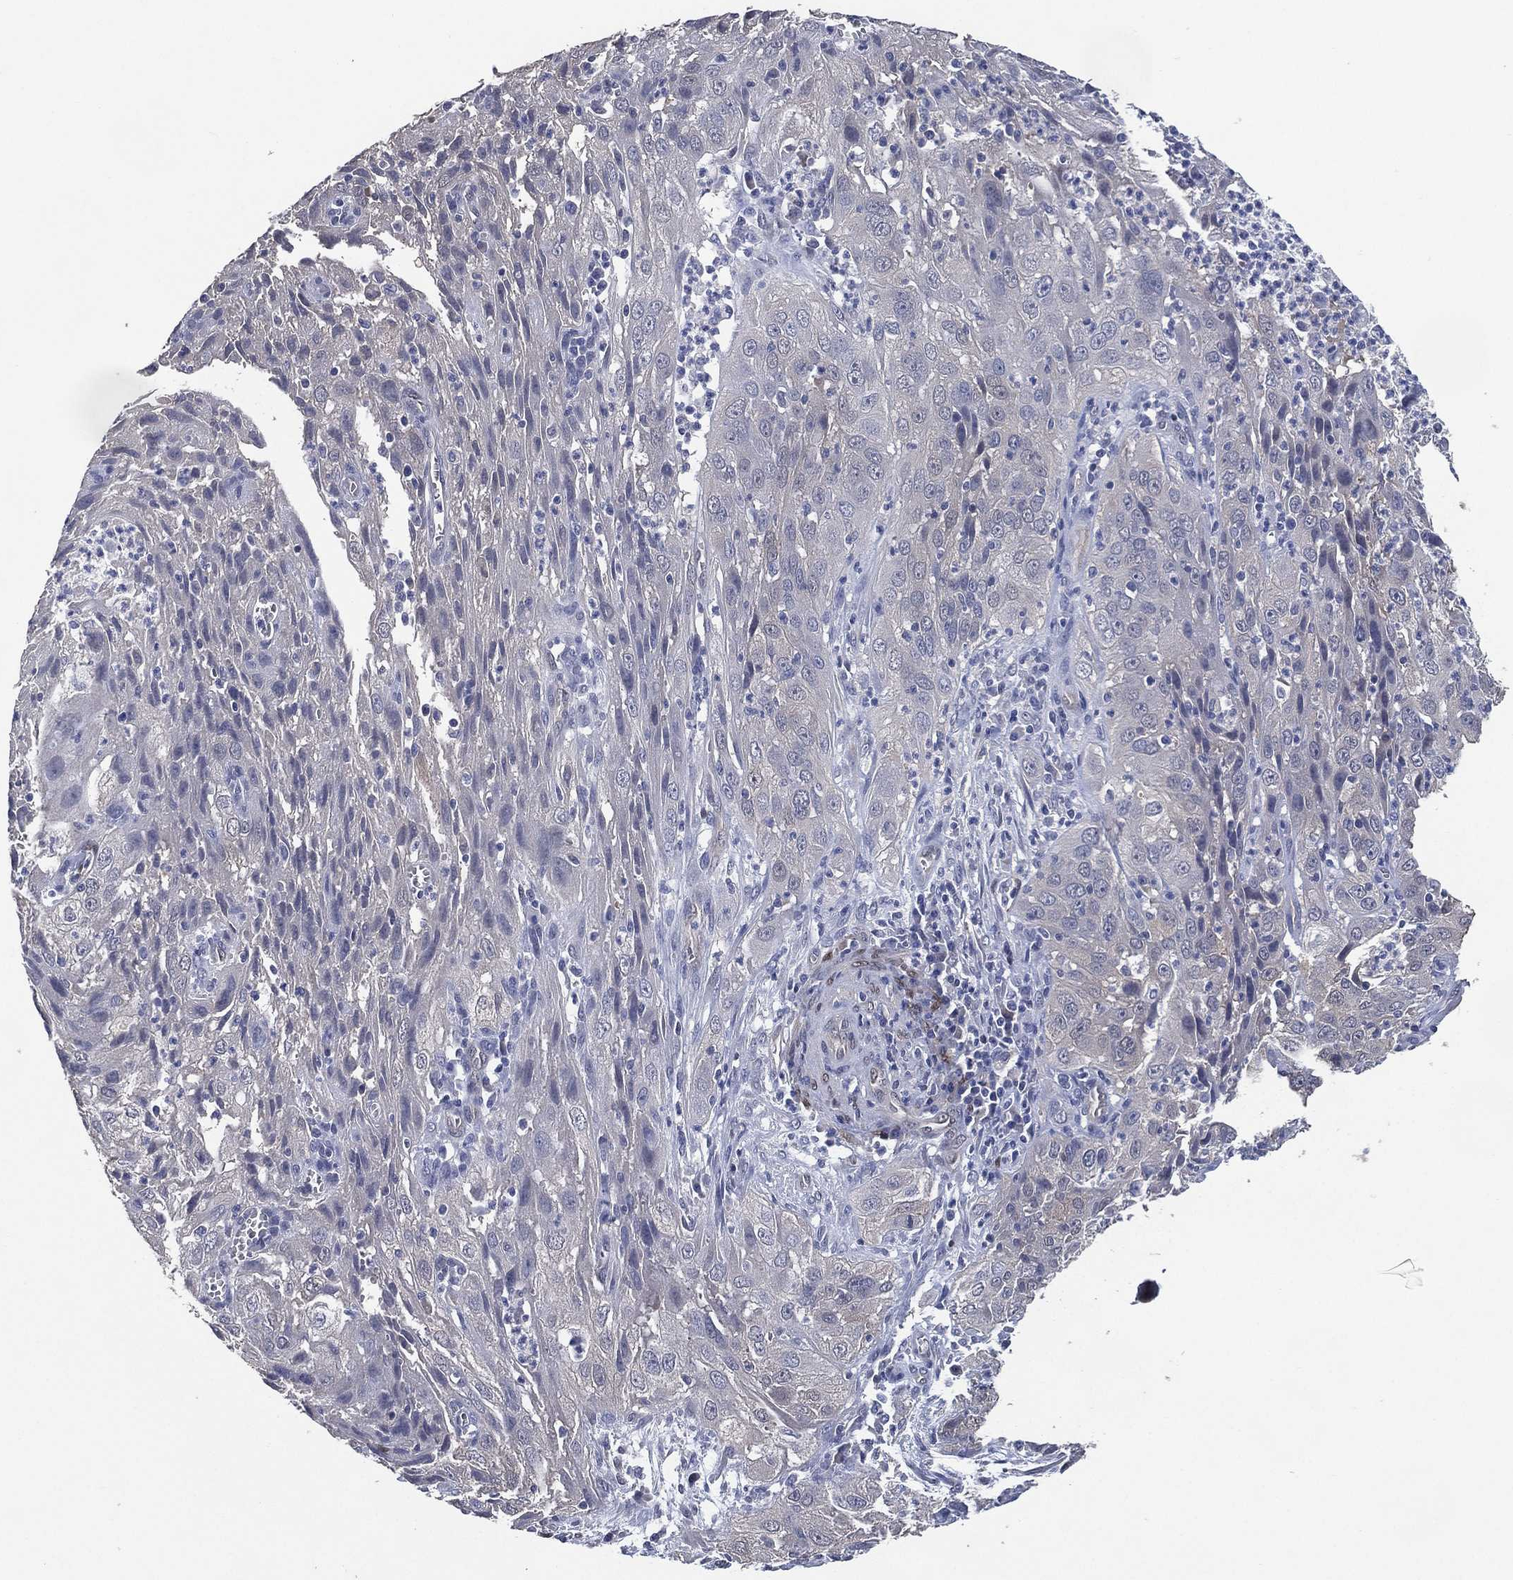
{"staining": {"intensity": "negative", "quantity": "none", "location": "none"}, "tissue": "cervical cancer", "cell_type": "Tumor cells", "image_type": "cancer", "snomed": [{"axis": "morphology", "description": "Squamous cell carcinoma, NOS"}, {"axis": "topography", "description": "Cervix"}], "caption": "High magnification brightfield microscopy of cervical cancer stained with DAB (3,3'-diaminobenzidine) (brown) and counterstained with hematoxylin (blue): tumor cells show no significant positivity.", "gene": "AK1", "patient": {"sex": "female", "age": 32}}